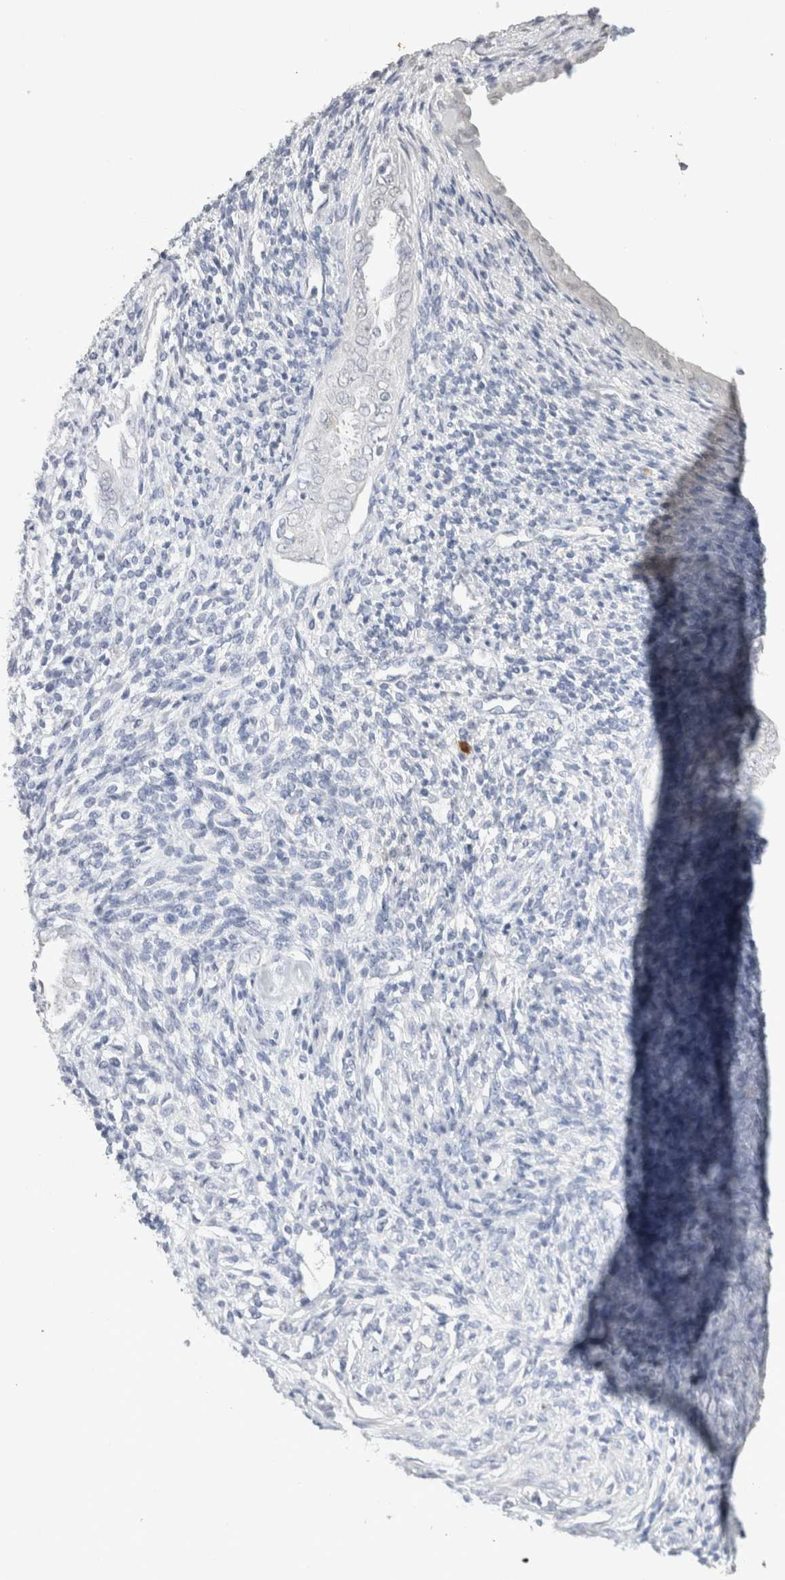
{"staining": {"intensity": "negative", "quantity": "none", "location": "none"}, "tissue": "endometrium", "cell_type": "Cells in endometrial stroma", "image_type": "normal", "snomed": [{"axis": "morphology", "description": "Normal tissue, NOS"}, {"axis": "topography", "description": "Endometrium"}], "caption": "This is an immunohistochemistry (IHC) histopathology image of normal endometrium. There is no expression in cells in endometrial stroma.", "gene": "CD80", "patient": {"sex": "female", "age": 66}}